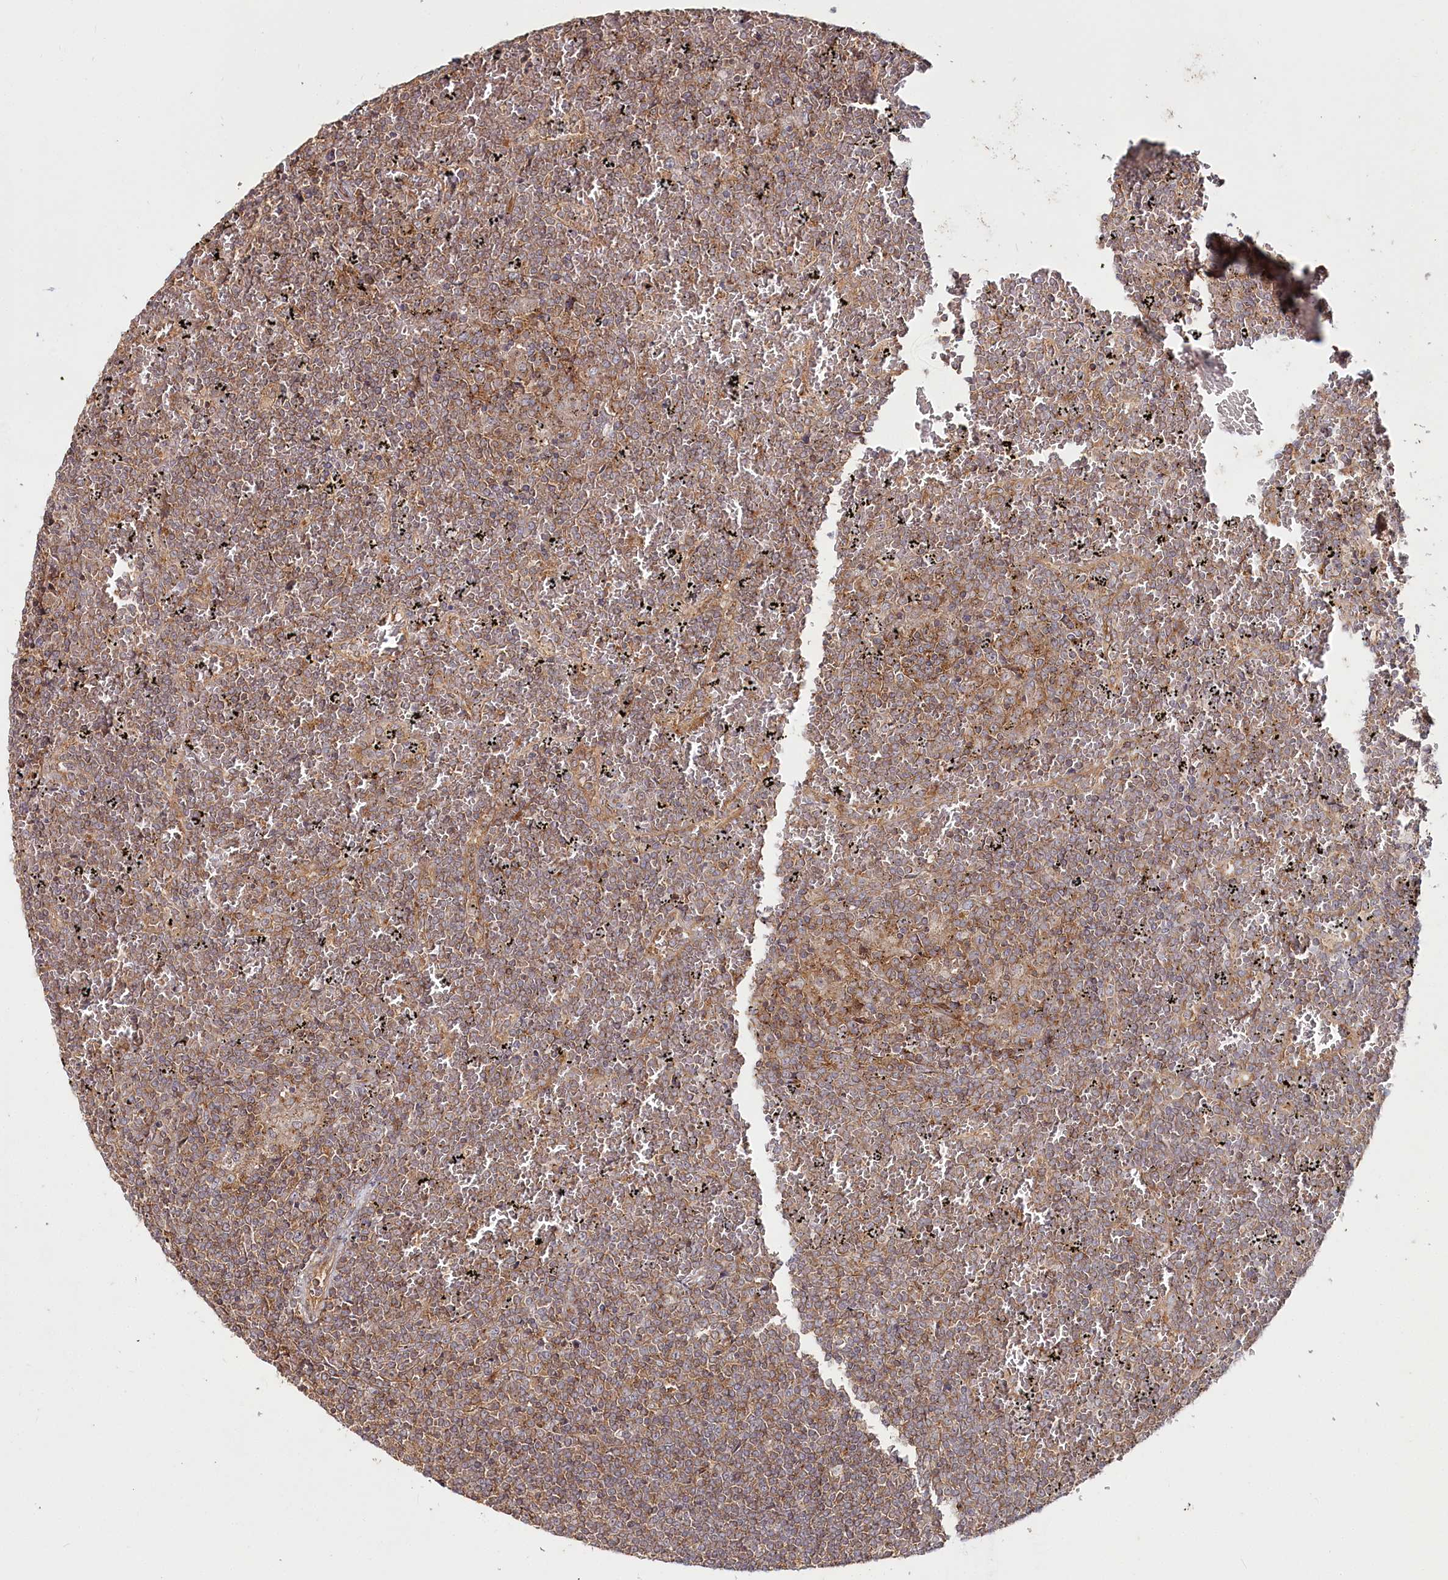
{"staining": {"intensity": "moderate", "quantity": ">75%", "location": "cytoplasmic/membranous"}, "tissue": "lymphoma", "cell_type": "Tumor cells", "image_type": "cancer", "snomed": [{"axis": "morphology", "description": "Malignant lymphoma, non-Hodgkin's type, Low grade"}, {"axis": "topography", "description": "Spleen"}], "caption": "The histopathology image reveals a brown stain indicating the presence of a protein in the cytoplasmic/membranous of tumor cells in low-grade malignant lymphoma, non-Hodgkin's type.", "gene": "OTUD4", "patient": {"sex": "female", "age": 19}}